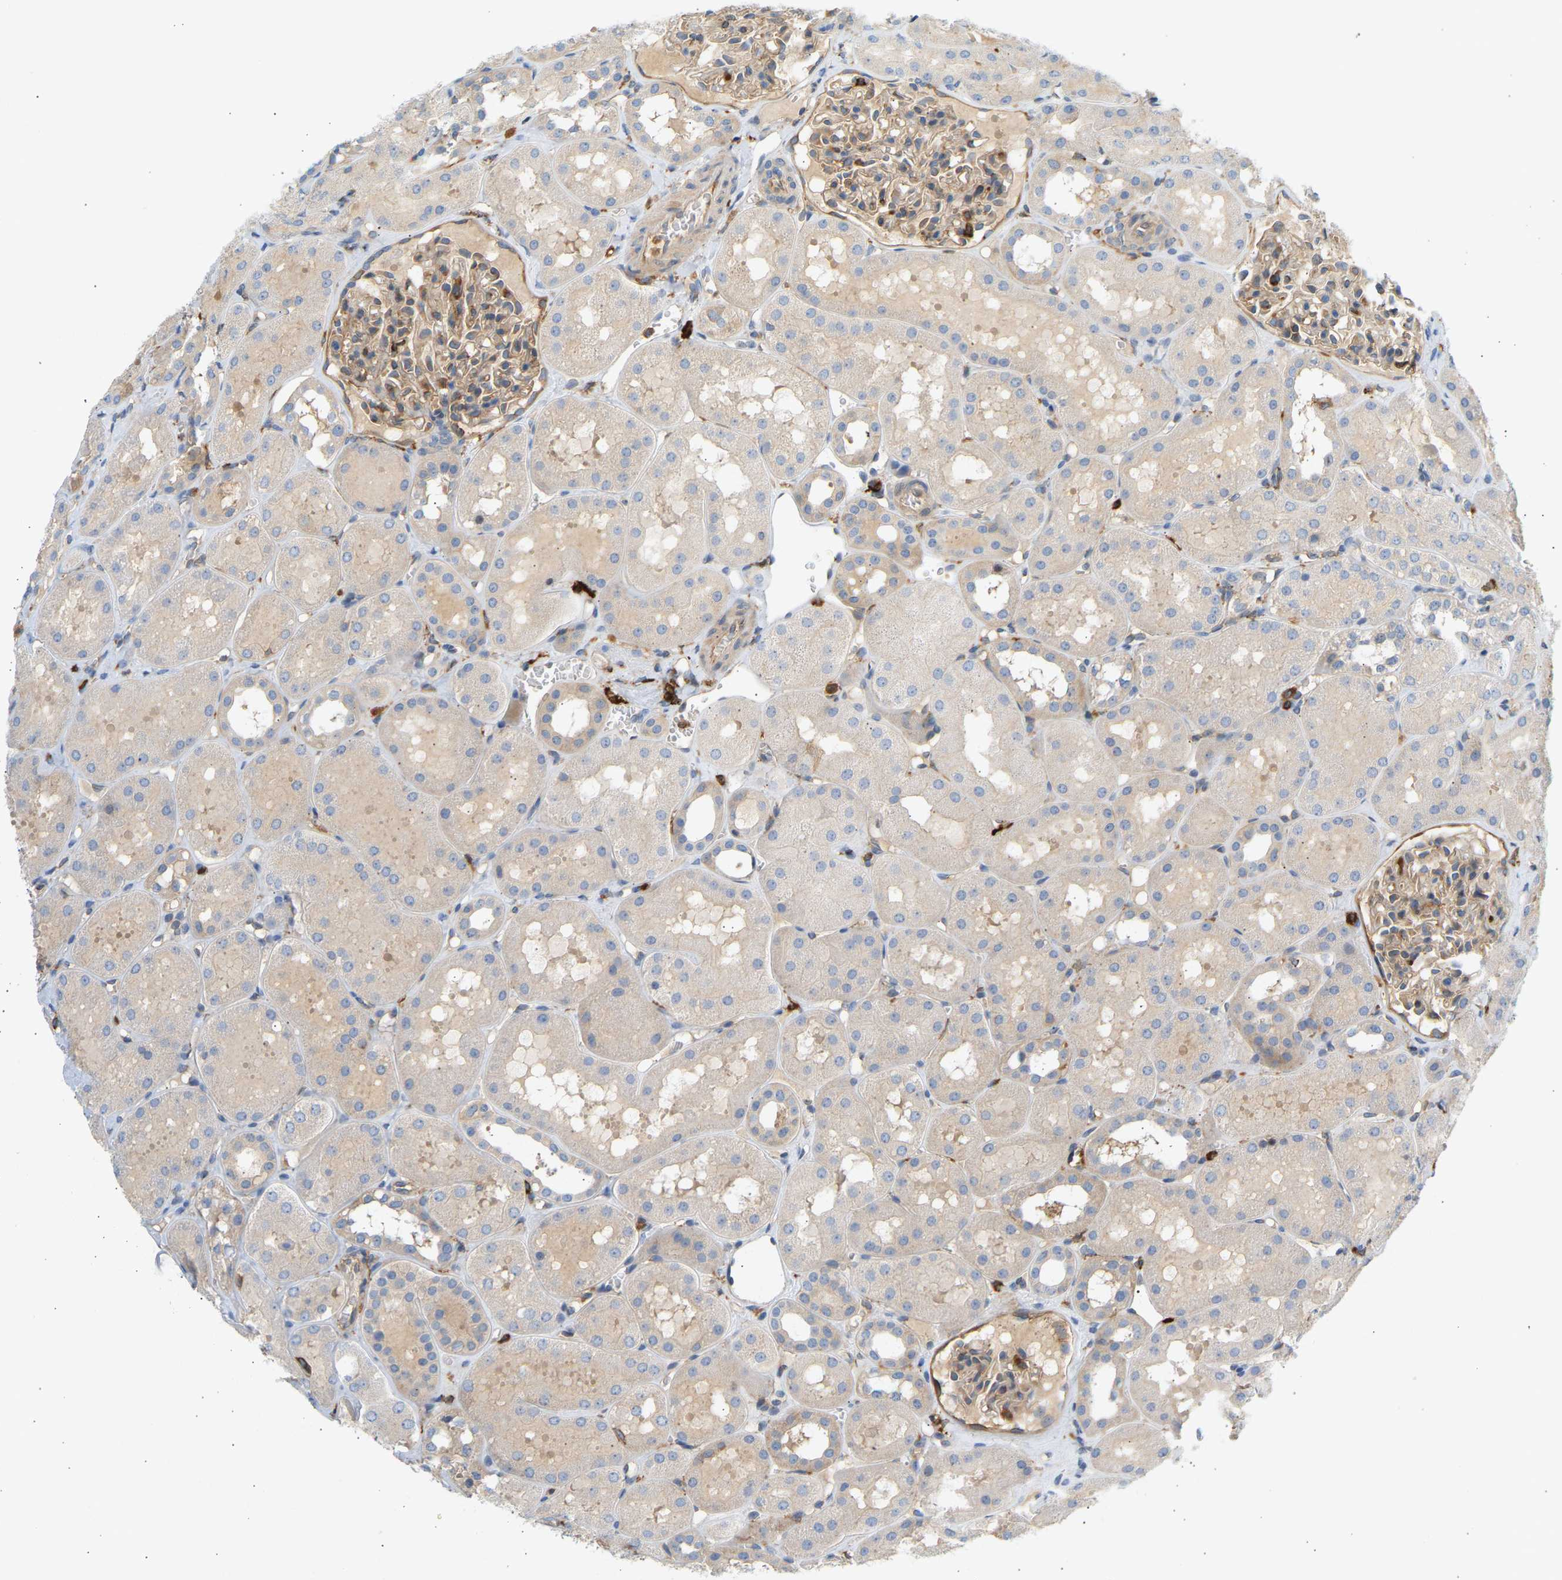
{"staining": {"intensity": "moderate", "quantity": "25%-75%", "location": "cytoplasmic/membranous"}, "tissue": "kidney", "cell_type": "Cells in glomeruli", "image_type": "normal", "snomed": [{"axis": "morphology", "description": "Normal tissue, NOS"}, {"axis": "topography", "description": "Kidney"}, {"axis": "topography", "description": "Urinary bladder"}], "caption": "The immunohistochemical stain labels moderate cytoplasmic/membranous positivity in cells in glomeruli of normal kidney. (Stains: DAB in brown, nuclei in blue, Microscopy: brightfield microscopy at high magnification).", "gene": "FNBP1", "patient": {"sex": "male", "age": 16}}